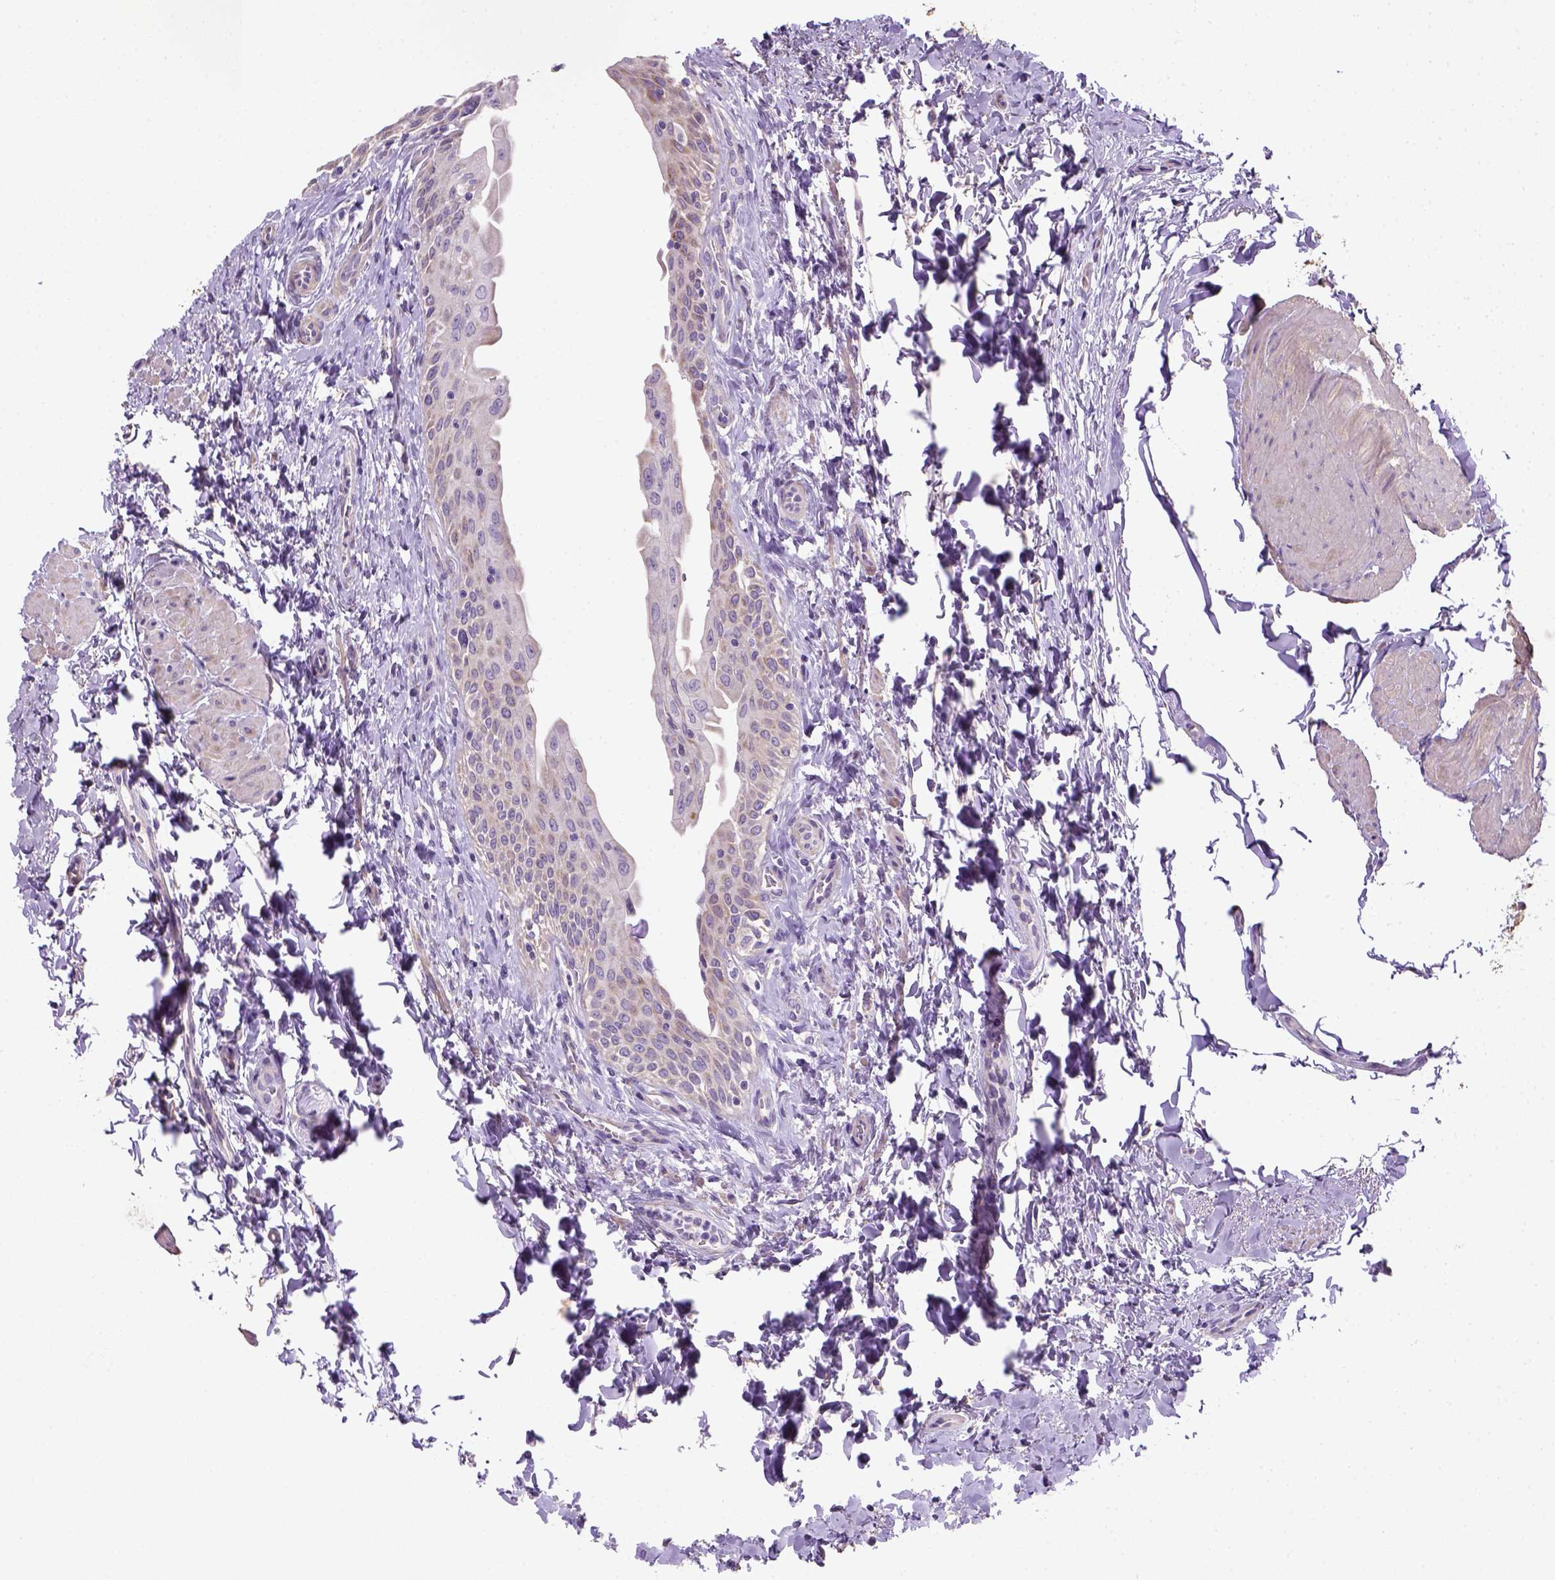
{"staining": {"intensity": "weak", "quantity": "25%-75%", "location": "cytoplasmic/membranous"}, "tissue": "urinary bladder", "cell_type": "Urothelial cells", "image_type": "normal", "snomed": [{"axis": "morphology", "description": "Normal tissue, NOS"}, {"axis": "topography", "description": "Urinary bladder"}], "caption": "A brown stain highlights weak cytoplasmic/membranous positivity of a protein in urothelial cells of normal human urinary bladder. (IHC, brightfield microscopy, high magnification).", "gene": "HTRA1", "patient": {"sex": "male", "age": 56}}